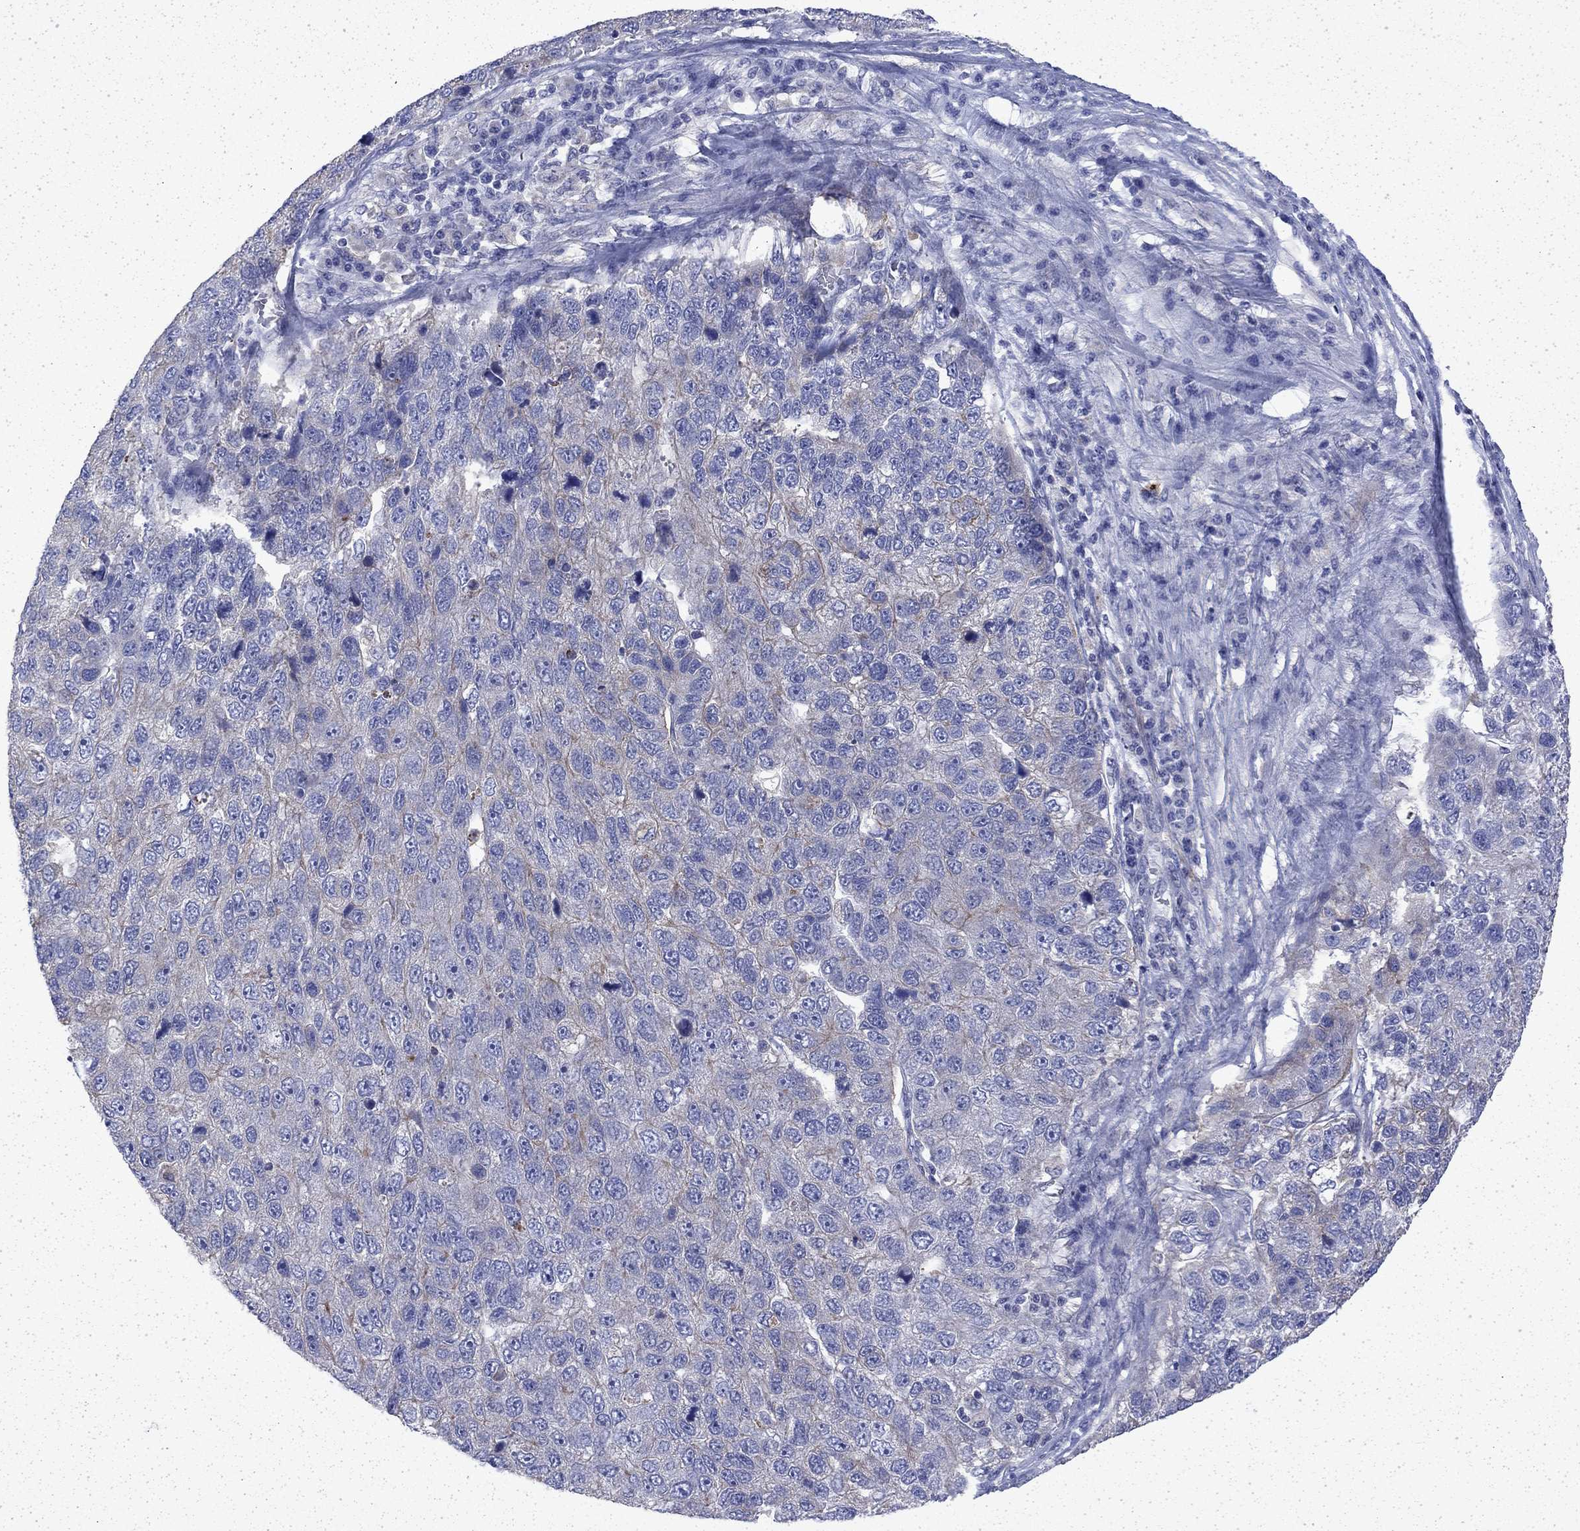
{"staining": {"intensity": "negative", "quantity": "none", "location": "none"}, "tissue": "pancreatic cancer", "cell_type": "Tumor cells", "image_type": "cancer", "snomed": [{"axis": "morphology", "description": "Adenocarcinoma, NOS"}, {"axis": "topography", "description": "Pancreas"}], "caption": "Immunohistochemistry (IHC) of pancreatic cancer shows no positivity in tumor cells. (DAB (3,3'-diaminobenzidine) IHC, high magnification).", "gene": "DTNA", "patient": {"sex": "female", "age": 61}}